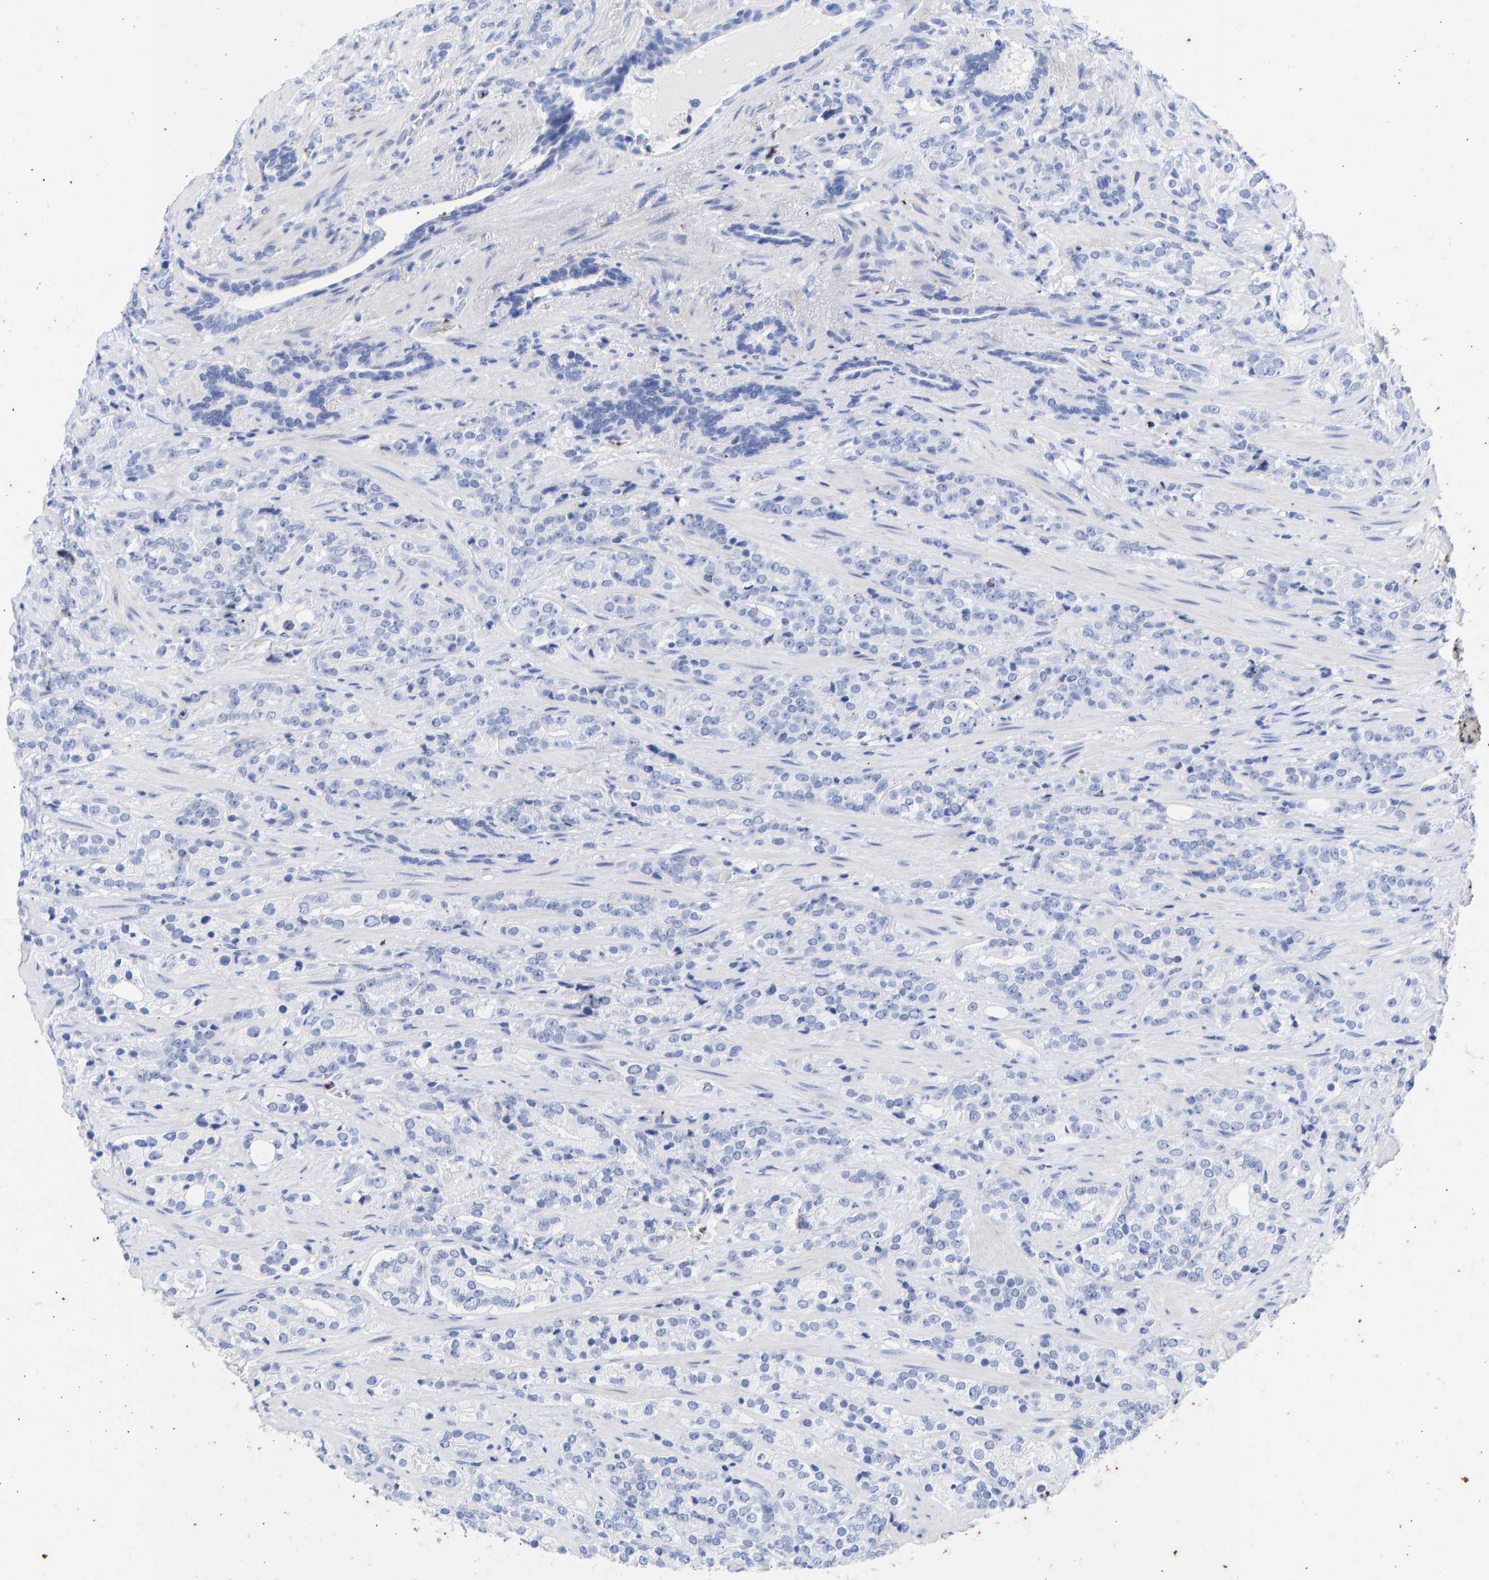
{"staining": {"intensity": "negative", "quantity": "none", "location": "none"}, "tissue": "prostate cancer", "cell_type": "Tumor cells", "image_type": "cancer", "snomed": [{"axis": "morphology", "description": "Adenocarcinoma, High grade"}, {"axis": "topography", "description": "Prostate"}], "caption": "Histopathology image shows no significant protein staining in tumor cells of prostate adenocarcinoma (high-grade). Brightfield microscopy of immunohistochemistry stained with DAB (brown) and hematoxylin (blue), captured at high magnification.", "gene": "KRT1", "patient": {"sex": "male", "age": 71}}